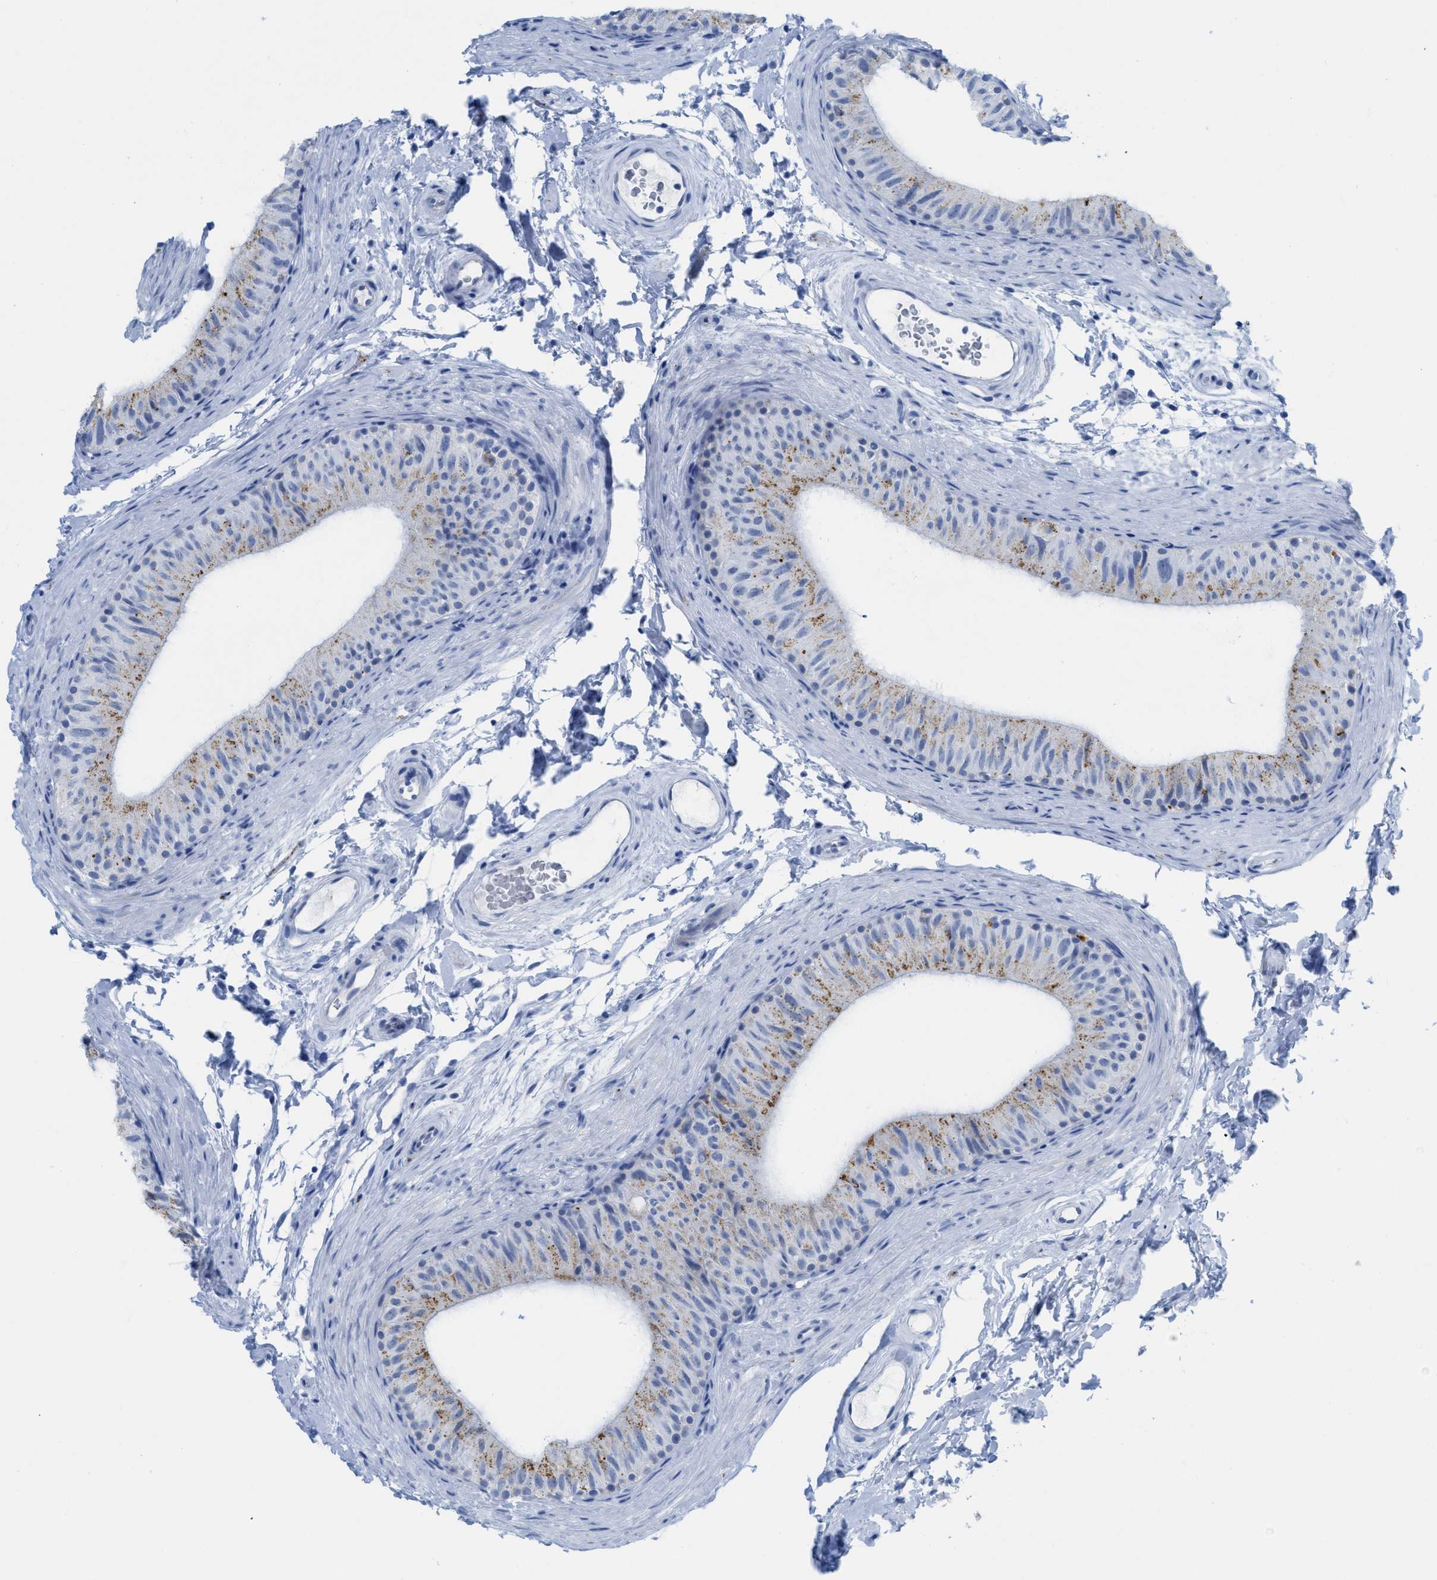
{"staining": {"intensity": "moderate", "quantity": "25%-75%", "location": "cytoplasmic/membranous"}, "tissue": "epididymis", "cell_type": "Glandular cells", "image_type": "normal", "snomed": [{"axis": "morphology", "description": "Normal tissue, NOS"}, {"axis": "topography", "description": "Epididymis"}], "caption": "The photomicrograph reveals immunohistochemical staining of normal epididymis. There is moderate cytoplasmic/membranous expression is identified in about 25%-75% of glandular cells.", "gene": "WDR4", "patient": {"sex": "male", "age": 34}}